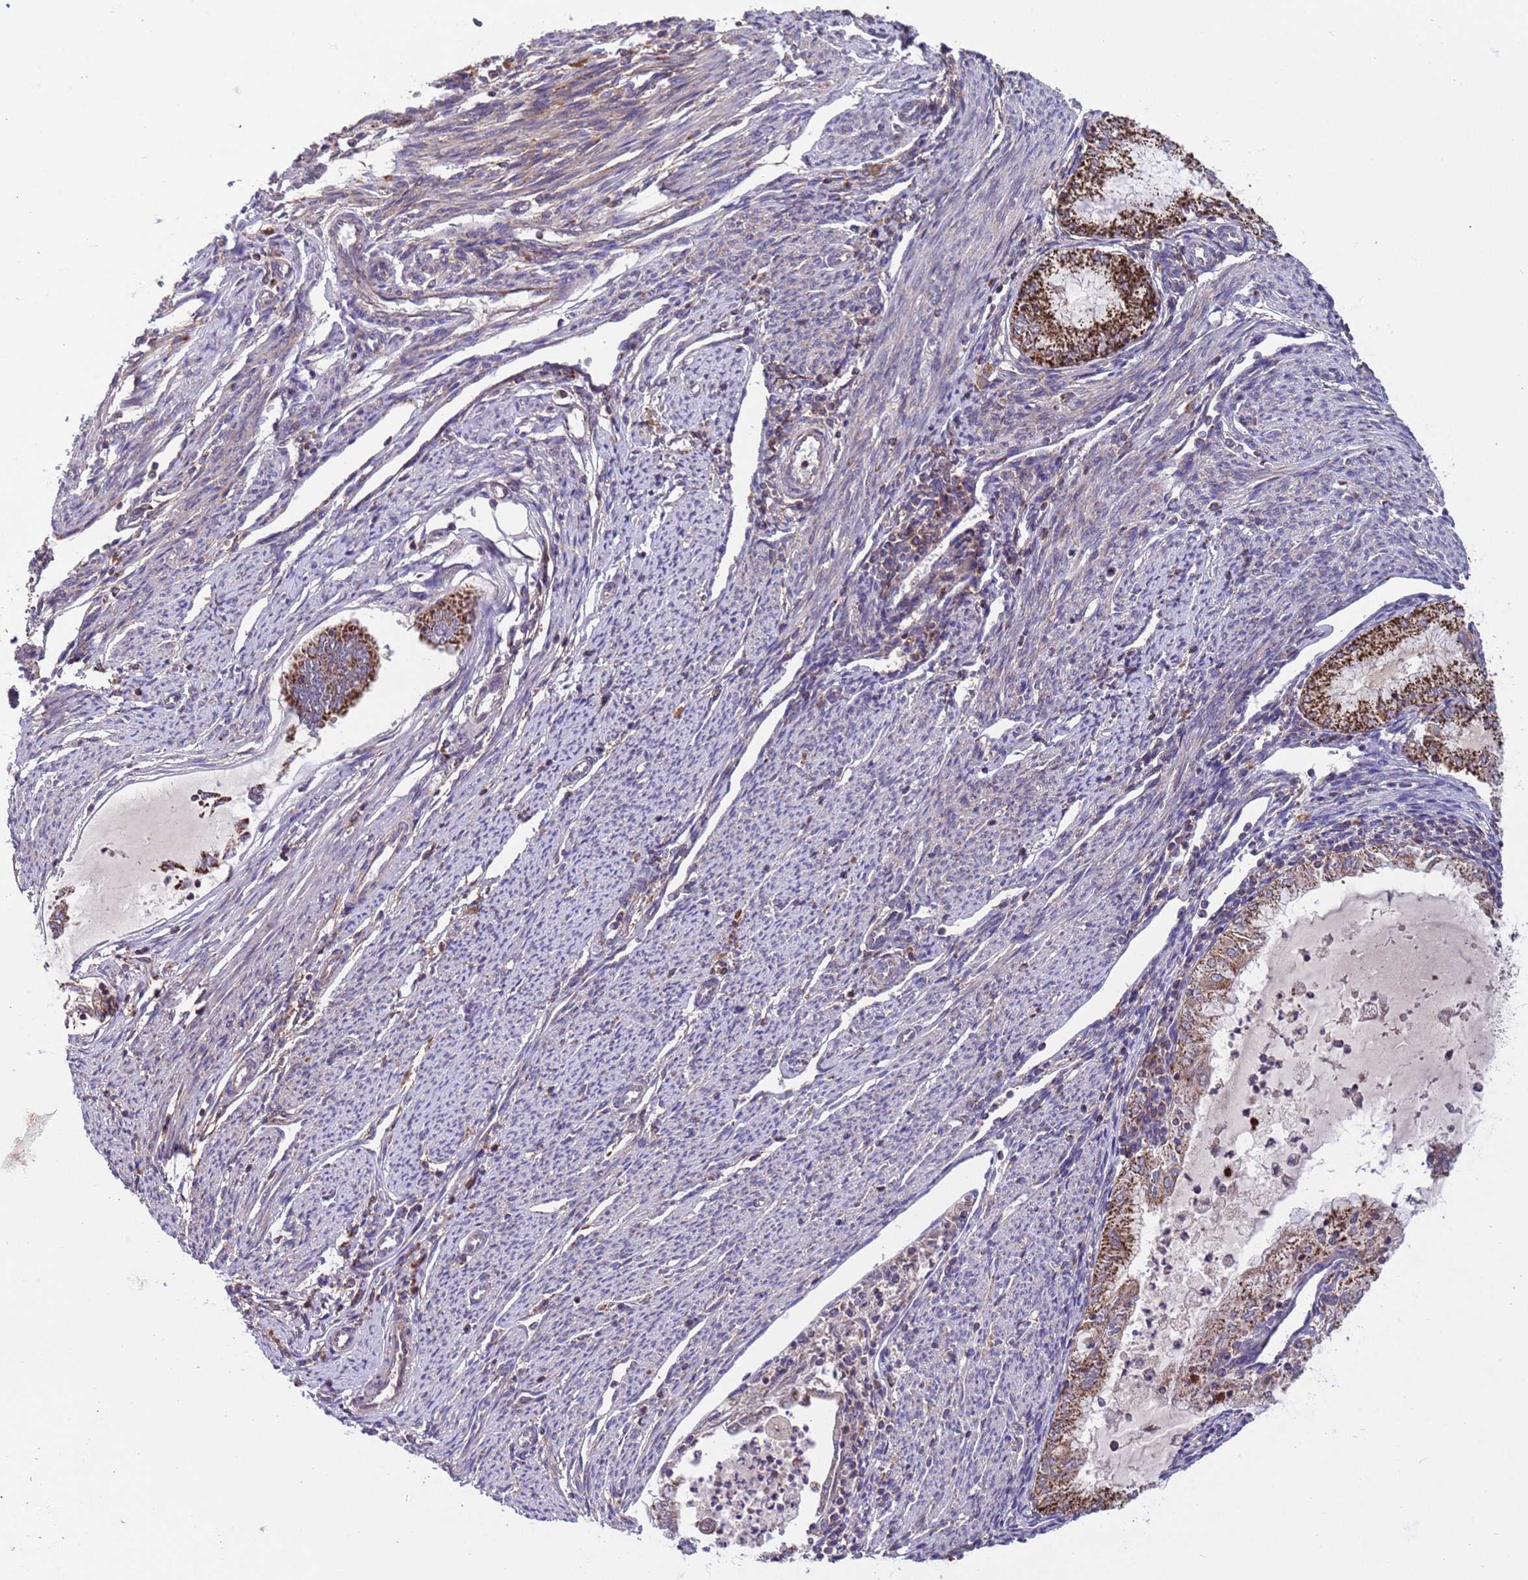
{"staining": {"intensity": "strong", "quantity": "25%-75%", "location": "cytoplasmic/membranous"}, "tissue": "endometrial cancer", "cell_type": "Tumor cells", "image_type": "cancer", "snomed": [{"axis": "morphology", "description": "Adenocarcinoma, NOS"}, {"axis": "topography", "description": "Endometrium"}], "caption": "The histopathology image exhibits immunohistochemical staining of endometrial cancer. There is strong cytoplasmic/membranous expression is seen in approximately 25%-75% of tumor cells. (DAB (3,3'-diaminobenzidine) IHC with brightfield microscopy, high magnification).", "gene": "ACAD8", "patient": {"sex": "female", "age": 79}}